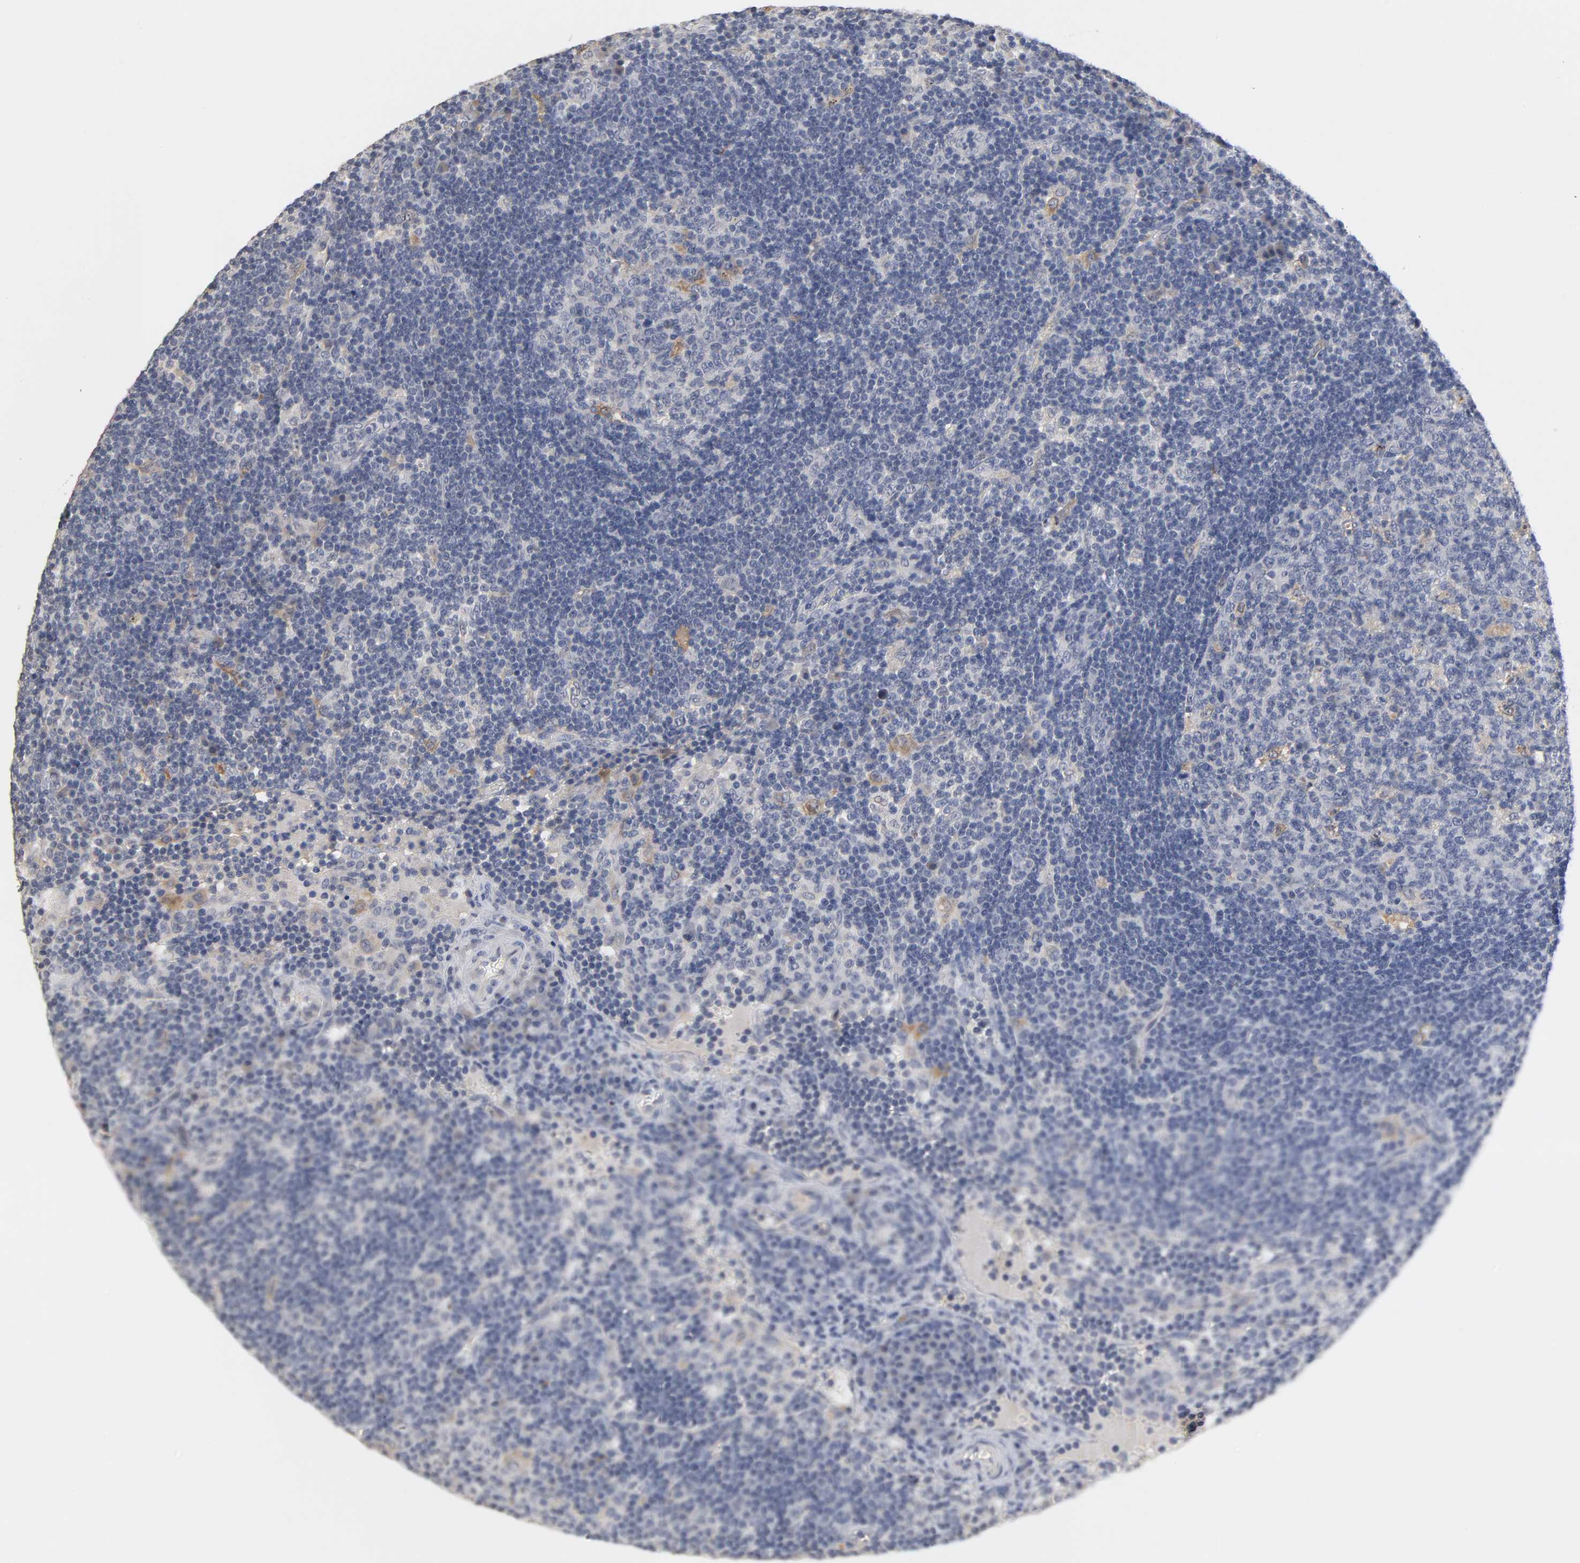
{"staining": {"intensity": "weak", "quantity": "<25%", "location": "cytoplasmic/membranous"}, "tissue": "lymph node", "cell_type": "Germinal center cells", "image_type": "normal", "snomed": [{"axis": "morphology", "description": "Normal tissue, NOS"}, {"axis": "morphology", "description": "Squamous cell carcinoma, metastatic, NOS"}, {"axis": "topography", "description": "Lymph node"}], "caption": "IHC photomicrograph of unremarkable lymph node stained for a protein (brown), which demonstrates no staining in germinal center cells.", "gene": "OVOL1", "patient": {"sex": "female", "age": 53}}